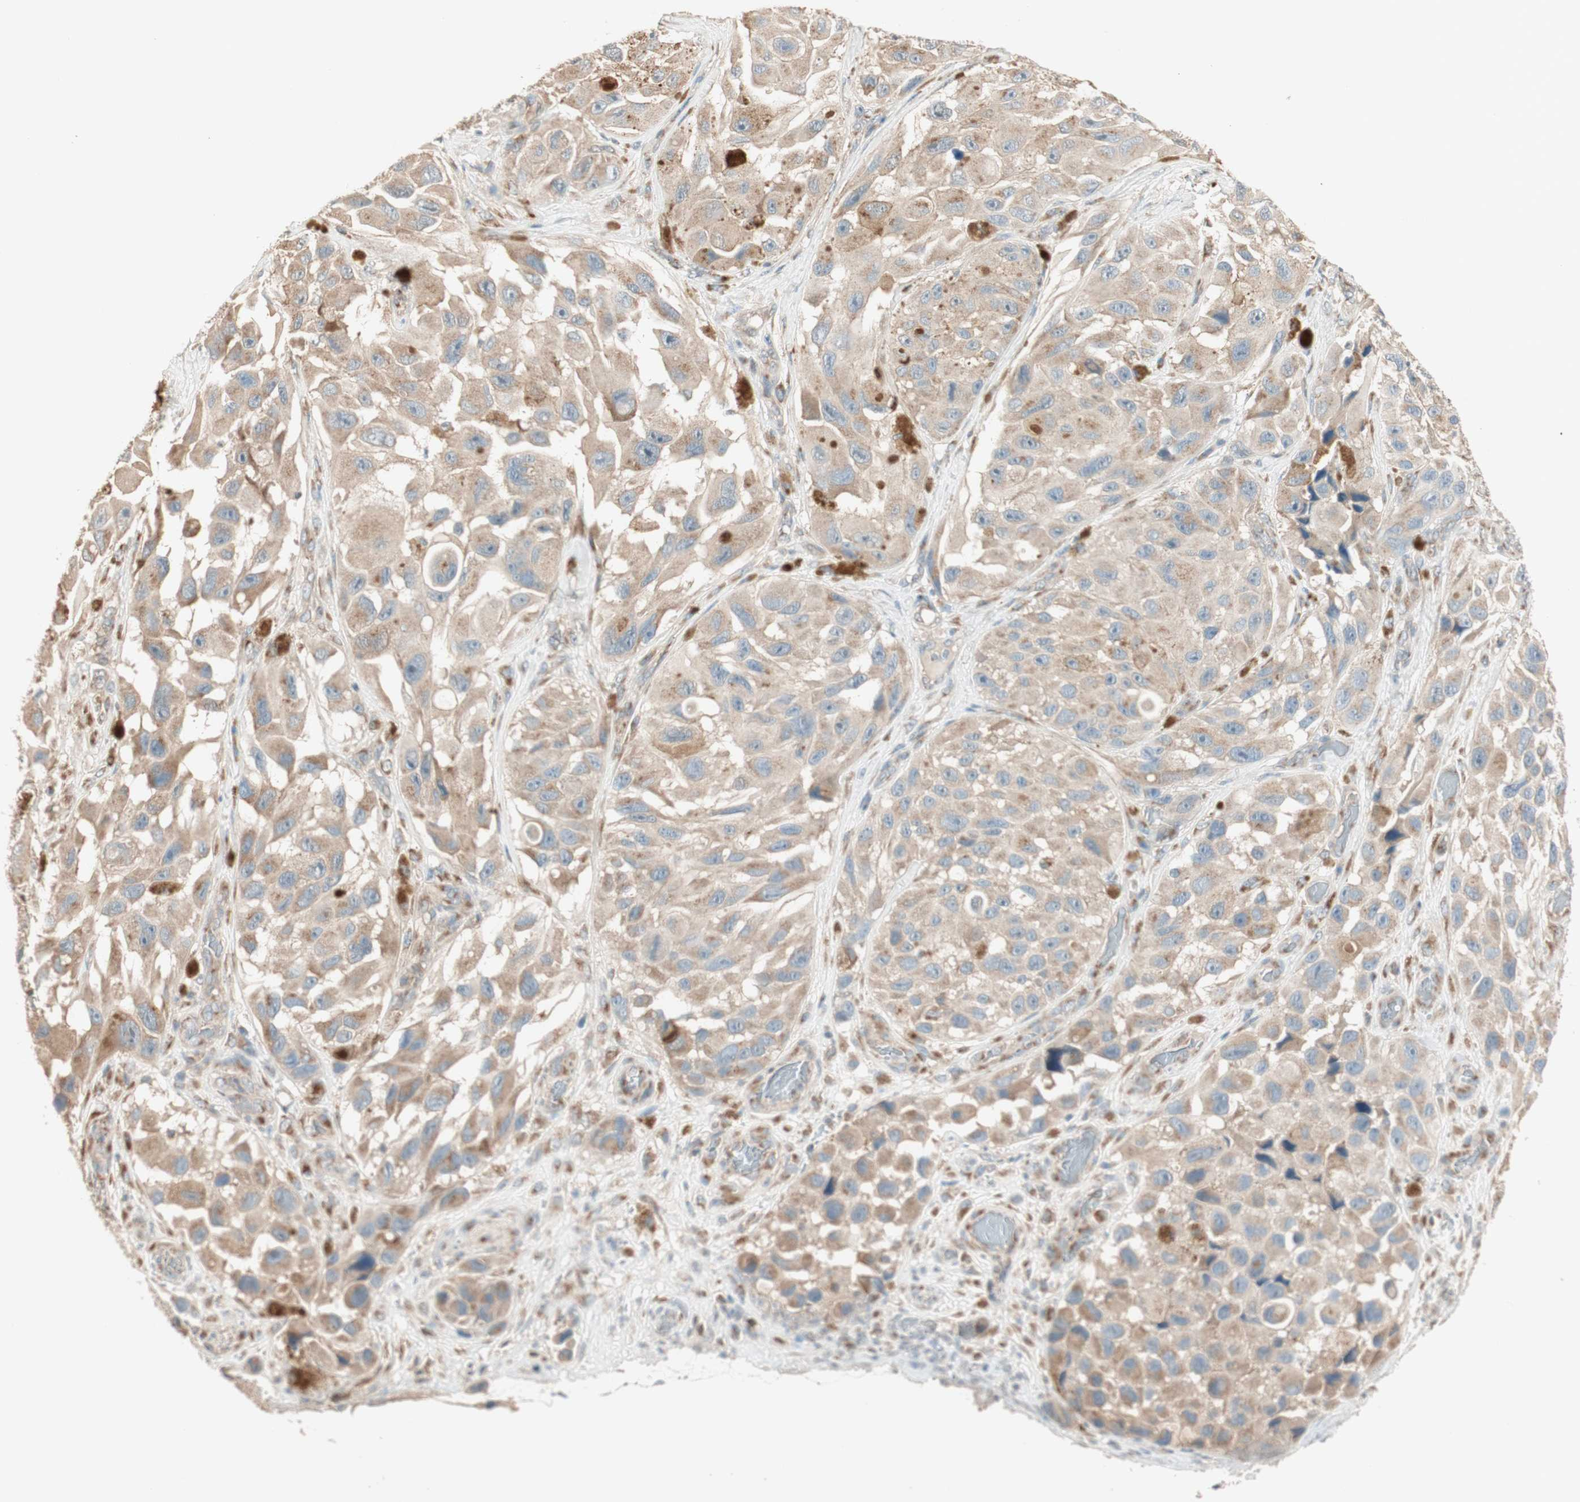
{"staining": {"intensity": "moderate", "quantity": "25%-75%", "location": "cytoplasmic/membranous"}, "tissue": "melanoma", "cell_type": "Tumor cells", "image_type": "cancer", "snomed": [{"axis": "morphology", "description": "Malignant melanoma, NOS"}, {"axis": "topography", "description": "Skin"}], "caption": "Moderate cytoplasmic/membranous staining for a protein is identified in about 25%-75% of tumor cells of melanoma using immunohistochemistry.", "gene": "SEC16A", "patient": {"sex": "female", "age": 73}}